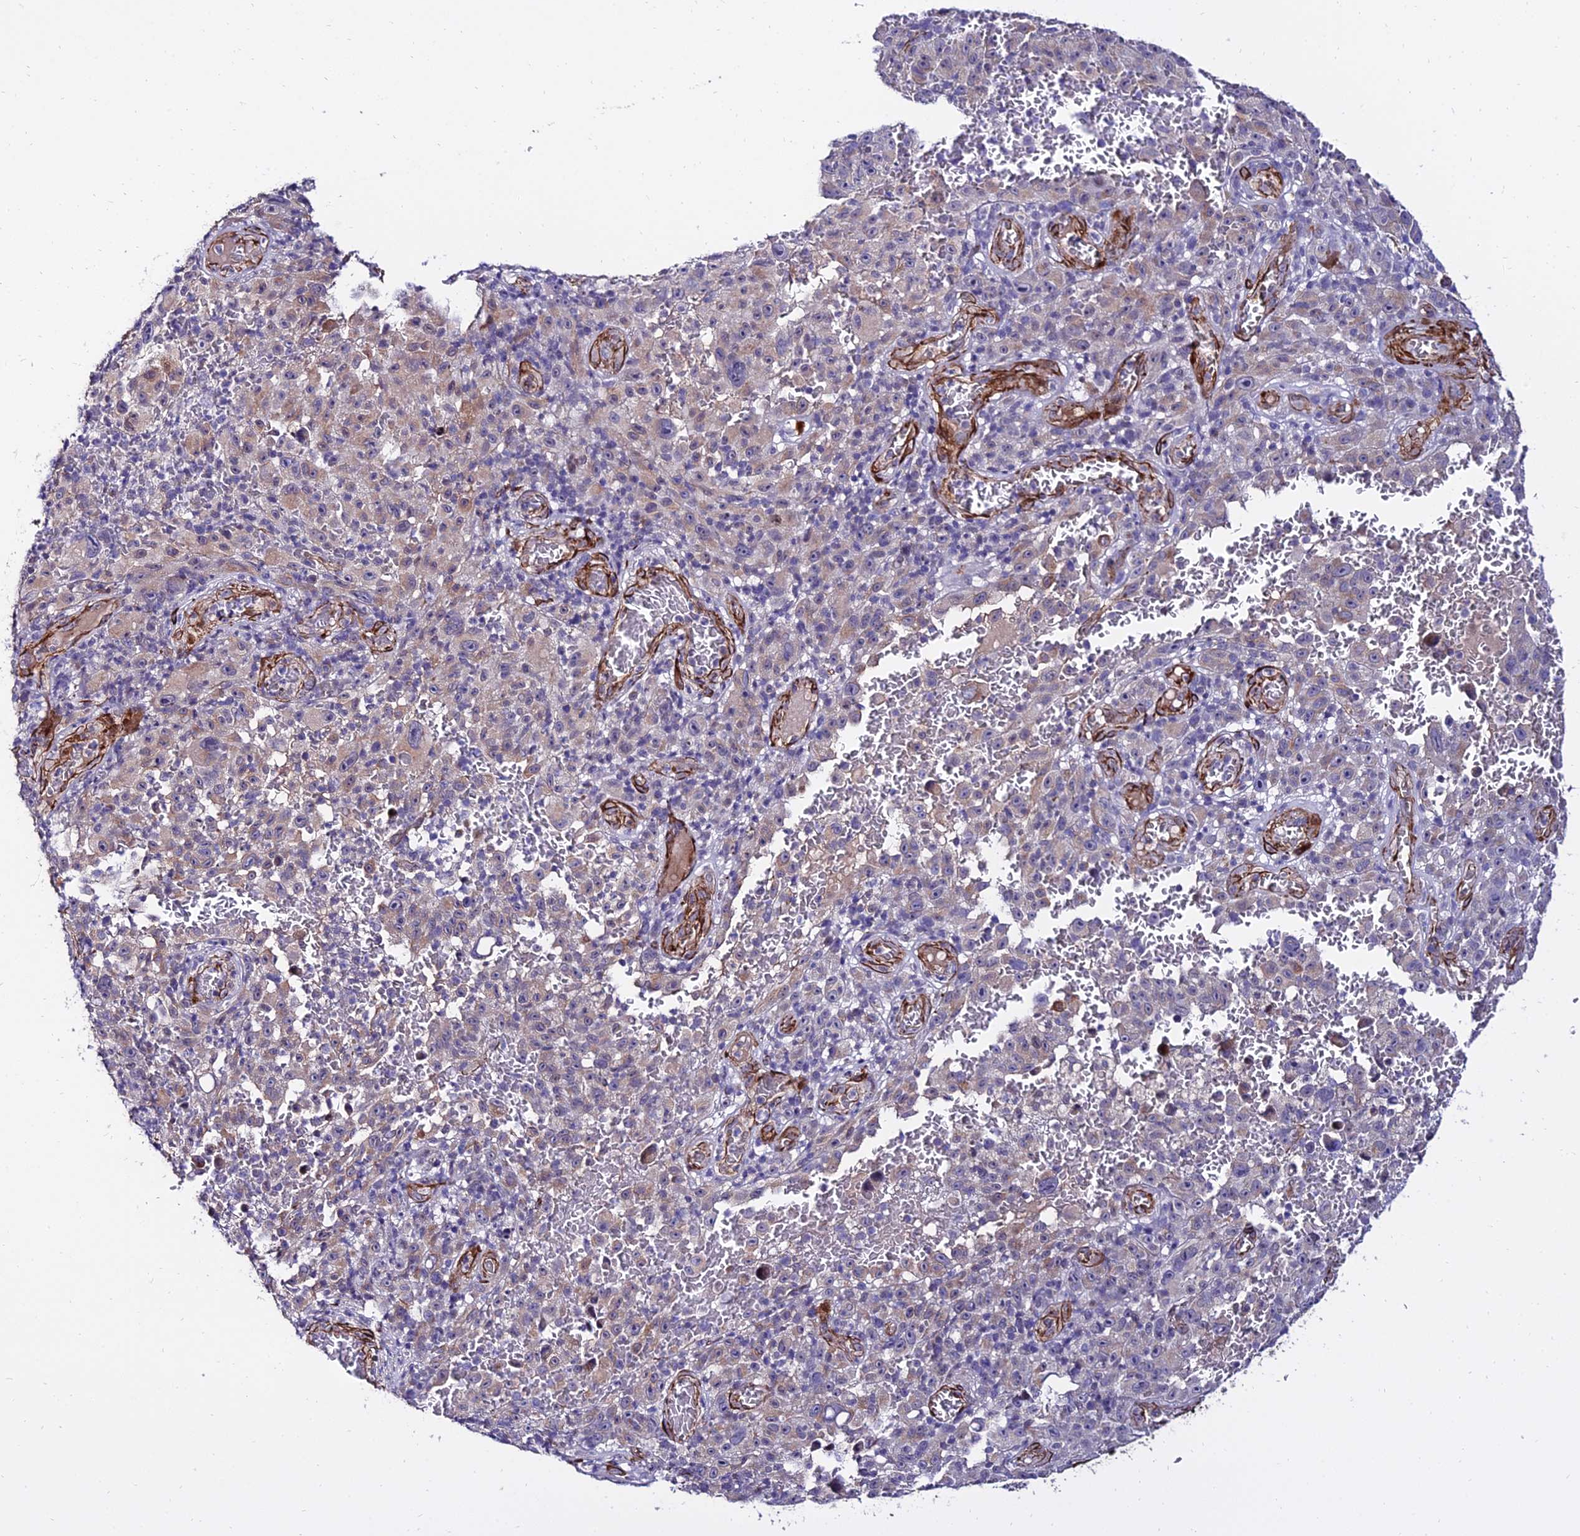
{"staining": {"intensity": "negative", "quantity": "none", "location": "none"}, "tissue": "melanoma", "cell_type": "Tumor cells", "image_type": "cancer", "snomed": [{"axis": "morphology", "description": "Malignant melanoma, NOS"}, {"axis": "topography", "description": "Skin"}], "caption": "Tumor cells show no significant protein staining in malignant melanoma. The staining is performed using DAB (3,3'-diaminobenzidine) brown chromogen with nuclei counter-stained in using hematoxylin.", "gene": "ALDH3B2", "patient": {"sex": "female", "age": 82}}